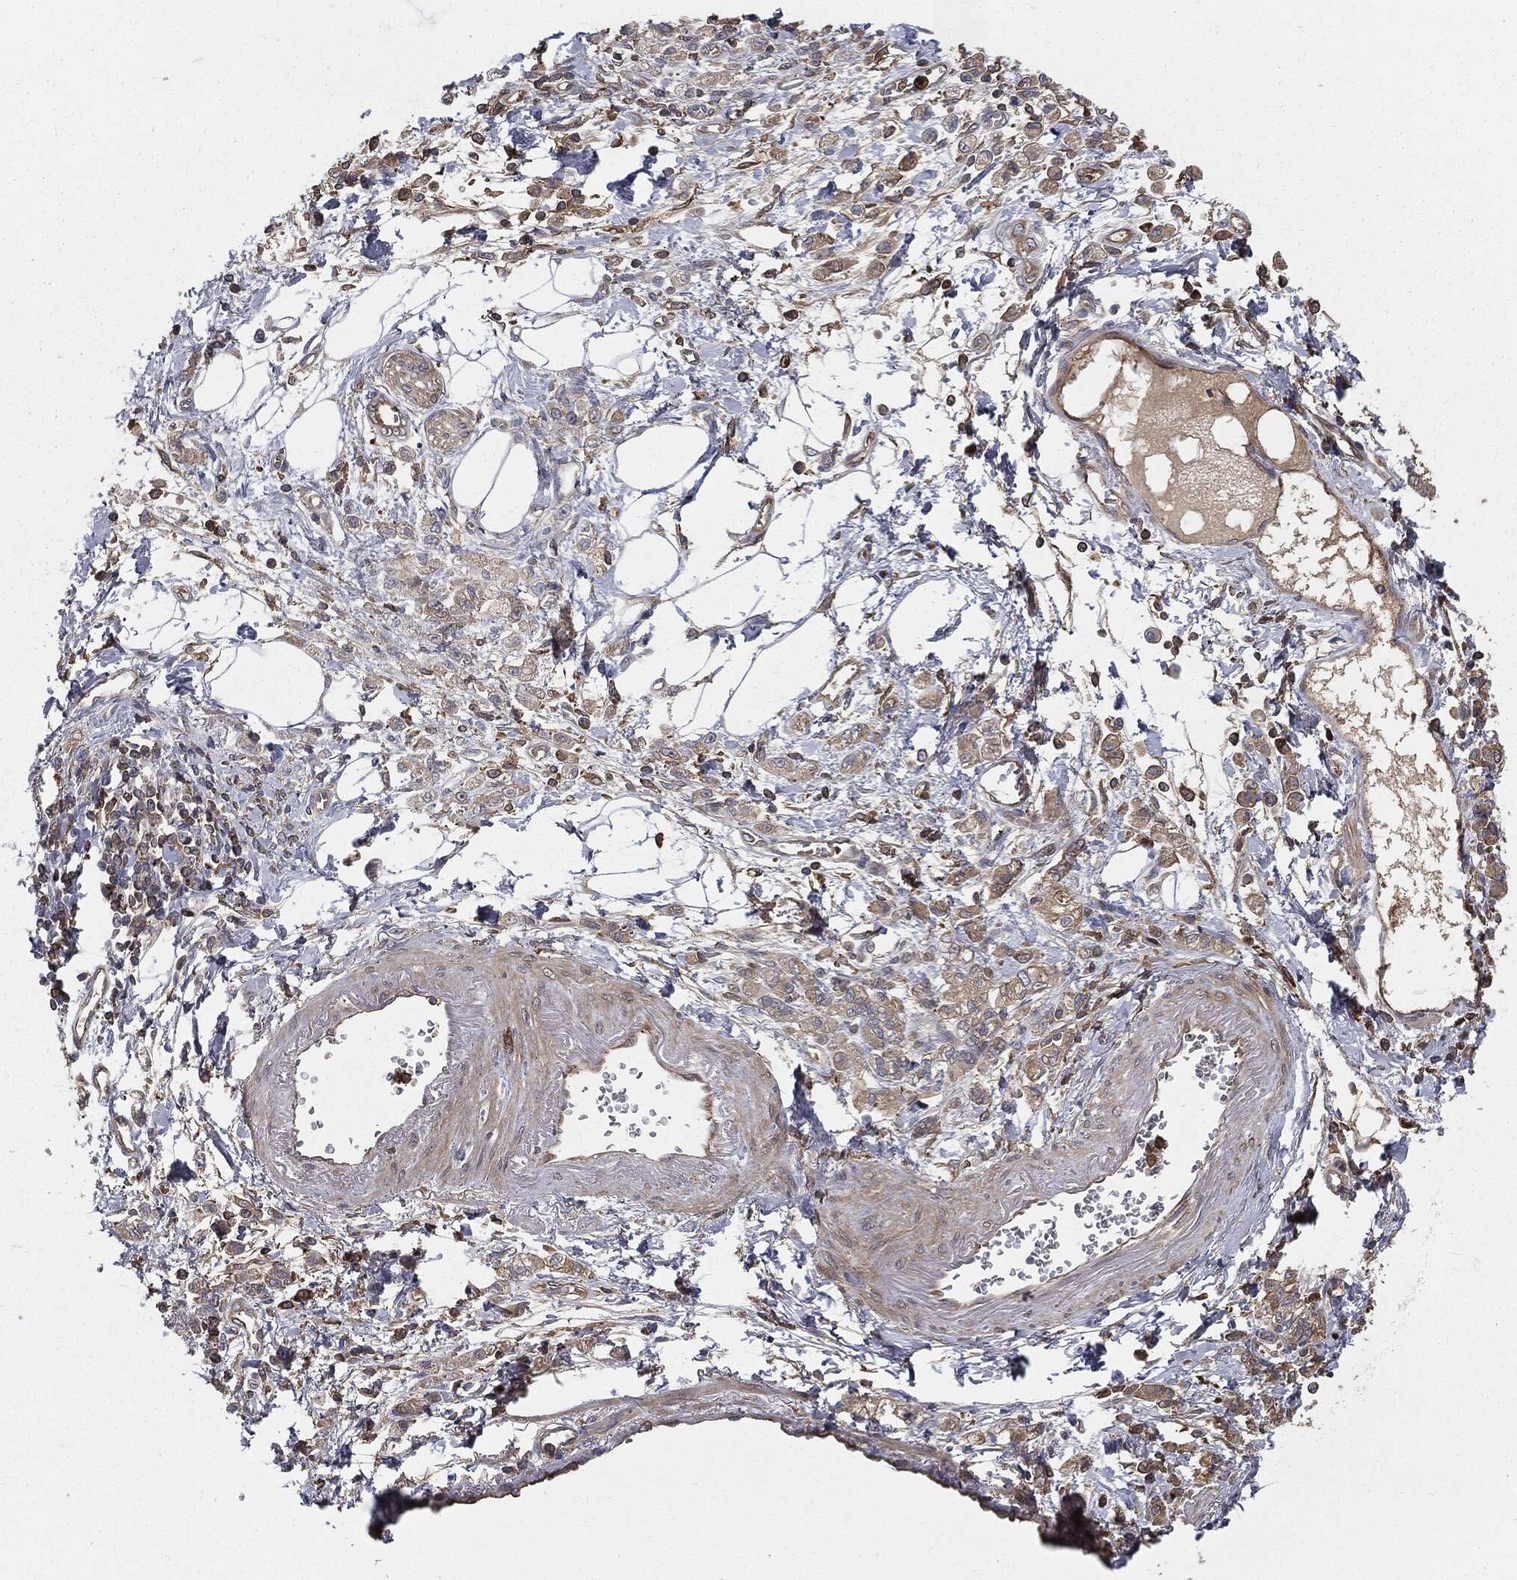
{"staining": {"intensity": "weak", "quantity": ">75%", "location": "cytoplasmic/membranous"}, "tissue": "stomach cancer", "cell_type": "Tumor cells", "image_type": "cancer", "snomed": [{"axis": "morphology", "description": "Adenocarcinoma, NOS"}, {"axis": "topography", "description": "Stomach"}], "caption": "Human adenocarcinoma (stomach) stained with a brown dye demonstrates weak cytoplasmic/membranous positive positivity in about >75% of tumor cells.", "gene": "GNB5", "patient": {"sex": "male", "age": 77}}